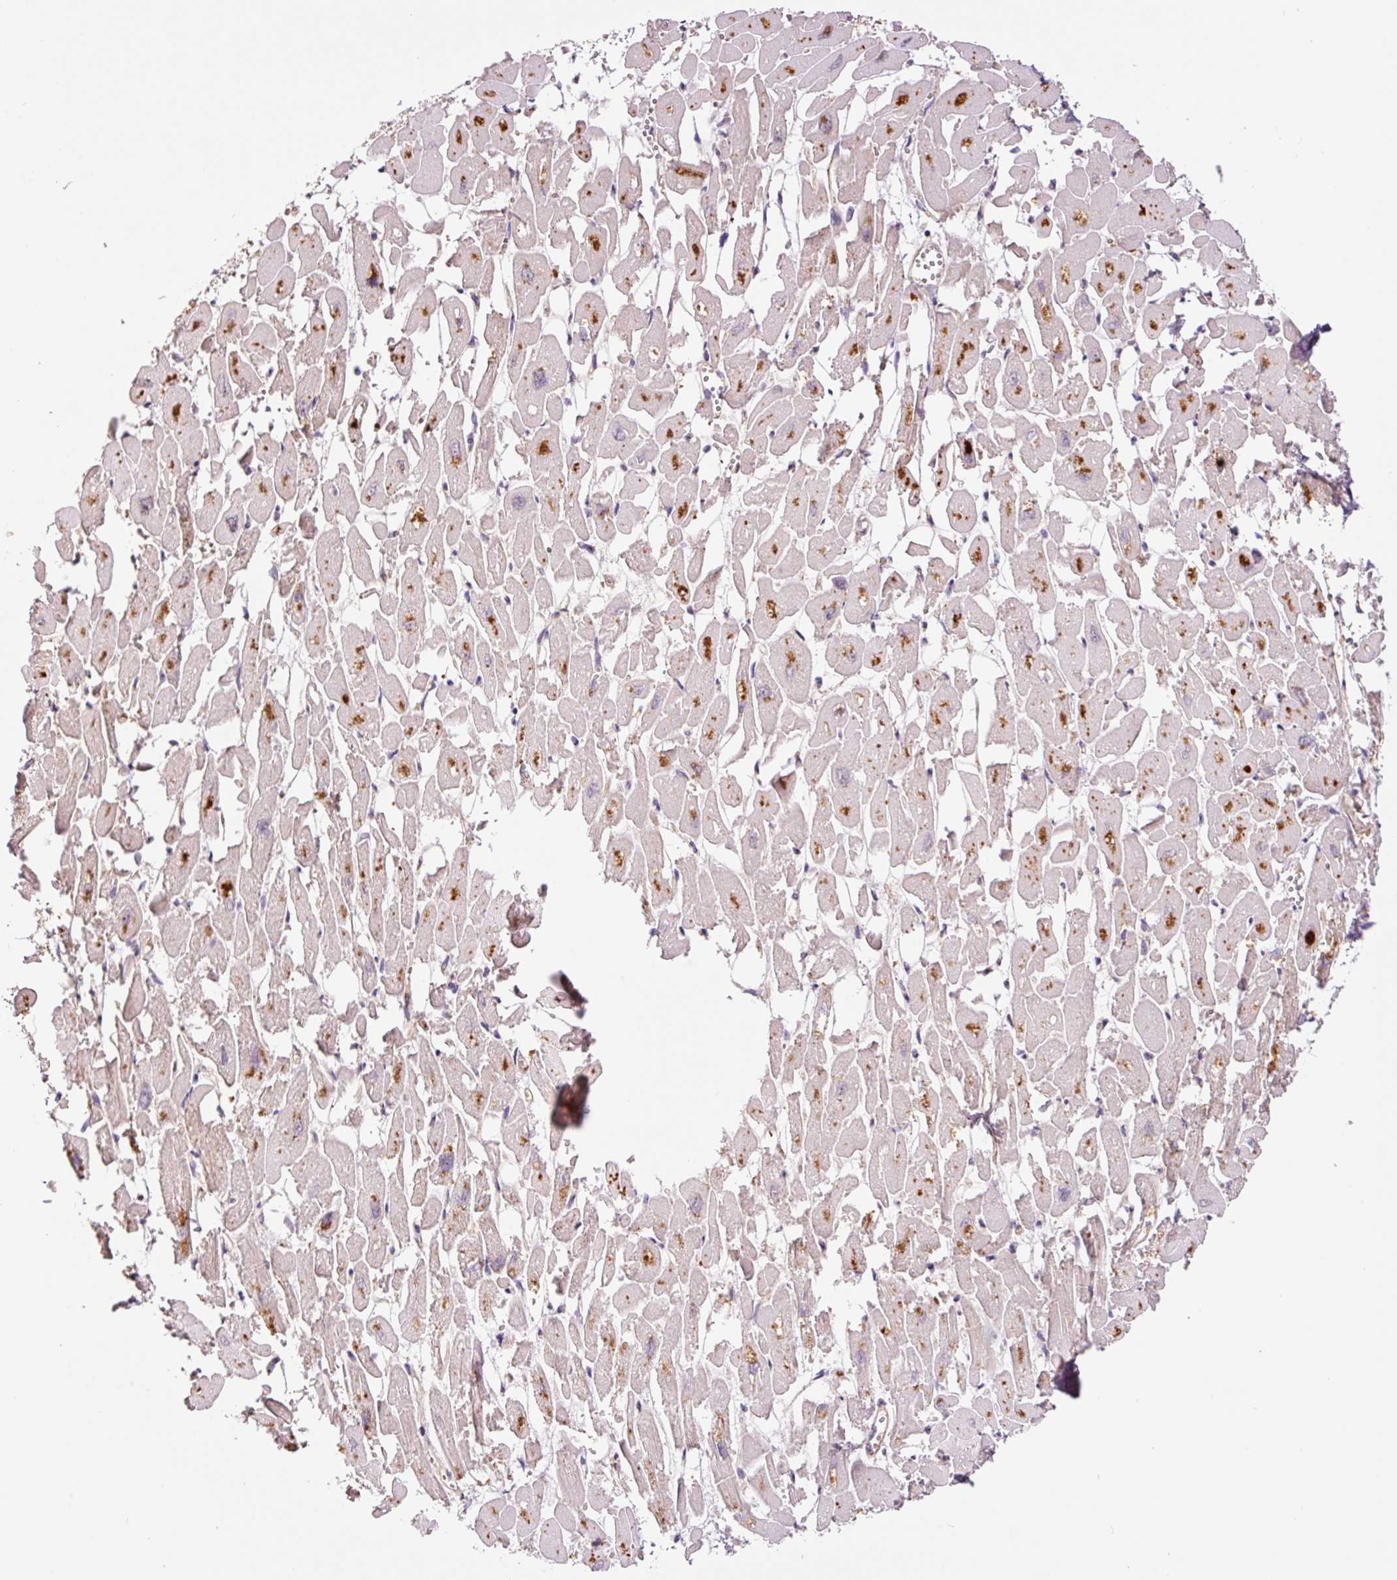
{"staining": {"intensity": "strong", "quantity": "<25%", "location": "cytoplasmic/membranous"}, "tissue": "heart muscle", "cell_type": "Cardiomyocytes", "image_type": "normal", "snomed": [{"axis": "morphology", "description": "Normal tissue, NOS"}, {"axis": "topography", "description": "Heart"}], "caption": "IHC of normal heart muscle demonstrates medium levels of strong cytoplasmic/membranous positivity in approximately <25% of cardiomyocytes.", "gene": "PCK2", "patient": {"sex": "male", "age": 54}}